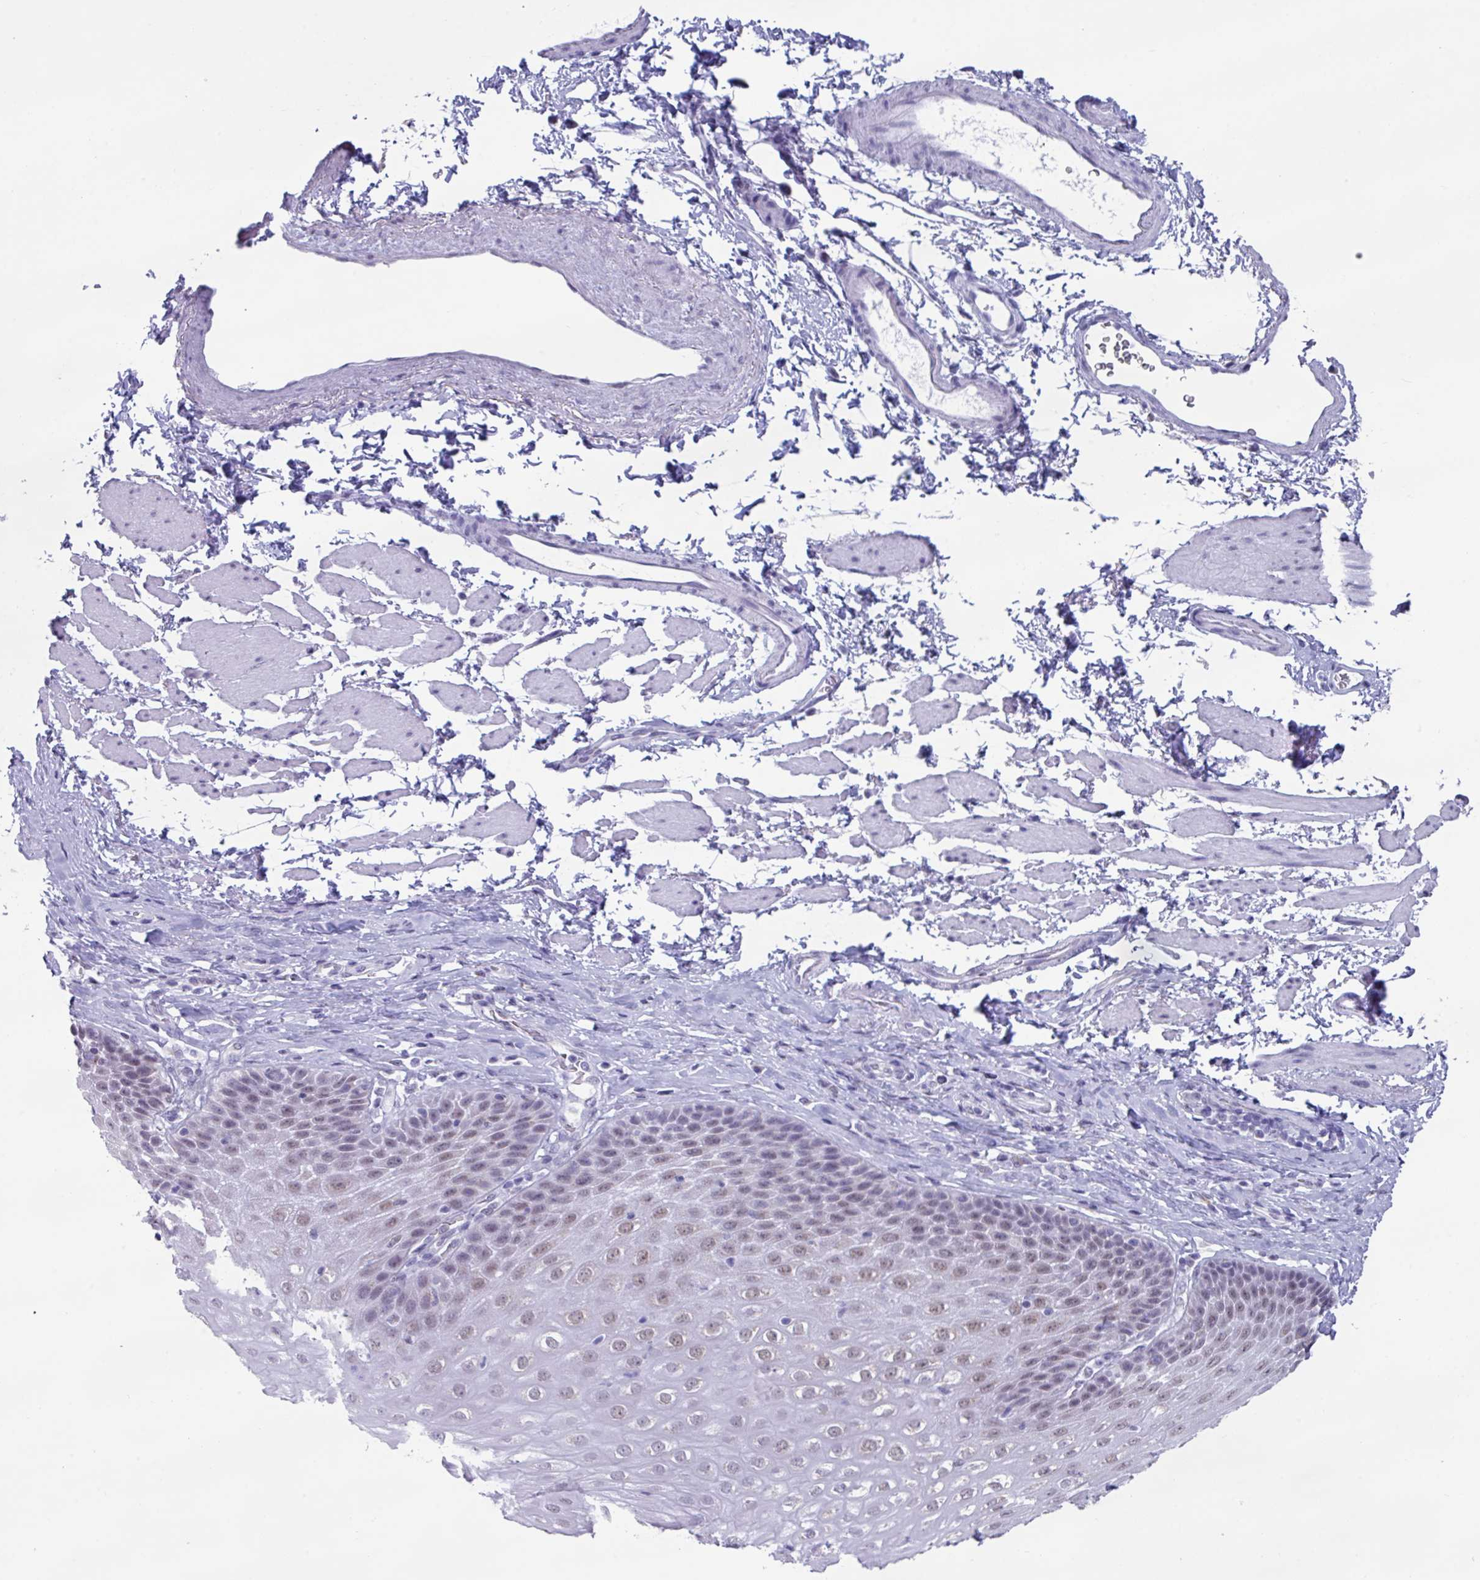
{"staining": {"intensity": "weak", "quantity": "25%-75%", "location": "nuclear"}, "tissue": "esophagus", "cell_type": "Squamous epithelial cells", "image_type": "normal", "snomed": [{"axis": "morphology", "description": "Normal tissue, NOS"}, {"axis": "topography", "description": "Esophagus"}], "caption": "Approximately 25%-75% of squamous epithelial cells in unremarkable esophagus exhibit weak nuclear protein positivity as visualized by brown immunohistochemical staining.", "gene": "PUF60", "patient": {"sex": "female", "age": 61}}